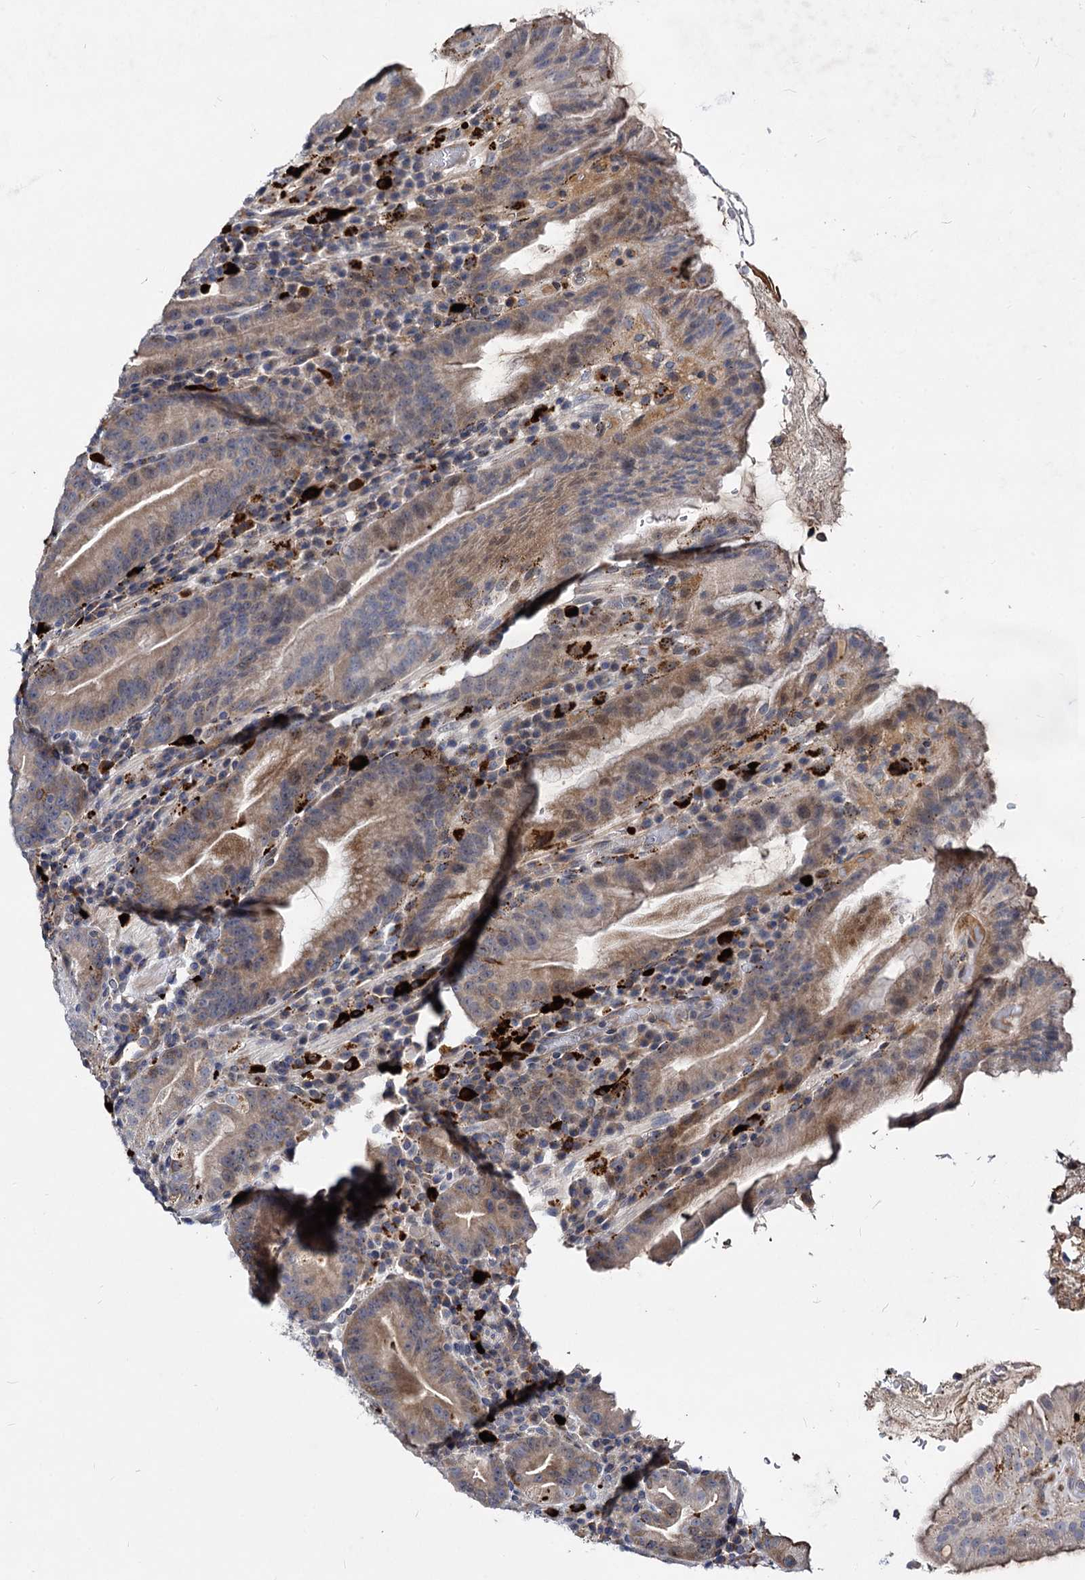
{"staining": {"intensity": "moderate", "quantity": "<25%", "location": "cytoplasmic/membranous"}, "tissue": "stomach", "cell_type": "Glandular cells", "image_type": "normal", "snomed": [{"axis": "morphology", "description": "Normal tissue, NOS"}, {"axis": "morphology", "description": "Inflammation, NOS"}, {"axis": "topography", "description": "Stomach"}], "caption": "Immunohistochemical staining of unremarkable human stomach reveals low levels of moderate cytoplasmic/membranous positivity in approximately <25% of glandular cells. Using DAB (3,3'-diaminobenzidine) (brown) and hematoxylin (blue) stains, captured at high magnification using brightfield microscopy.", "gene": "C11orf86", "patient": {"sex": "male", "age": 79}}